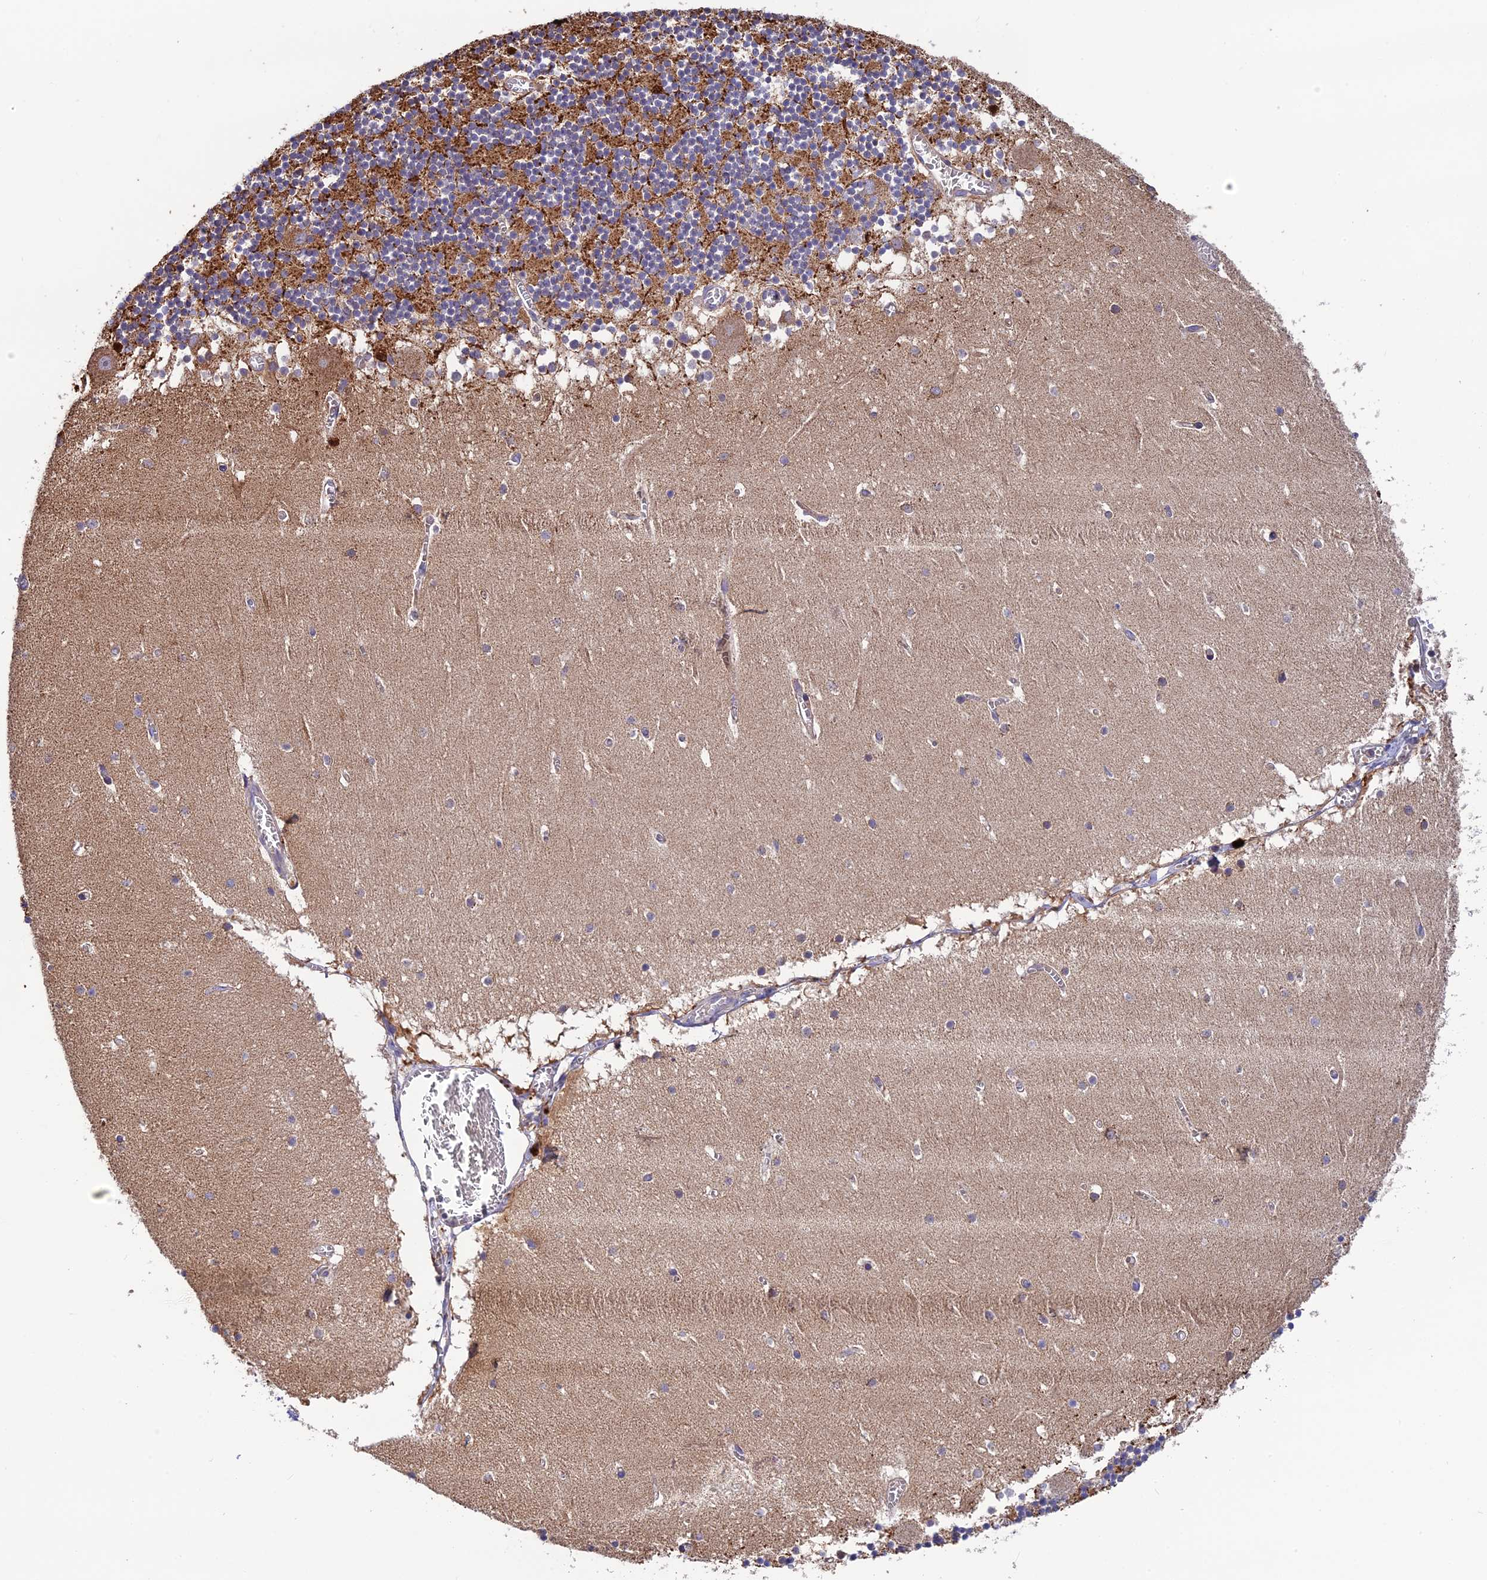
{"staining": {"intensity": "strong", "quantity": "<25%", "location": "cytoplasmic/membranous"}, "tissue": "cerebellum", "cell_type": "Cells in granular layer", "image_type": "normal", "snomed": [{"axis": "morphology", "description": "Normal tissue, NOS"}, {"axis": "topography", "description": "Cerebellum"}], "caption": "A medium amount of strong cytoplasmic/membranous positivity is appreciated in approximately <25% of cells in granular layer in normal cerebellum.", "gene": "PZP", "patient": {"sex": "female", "age": 28}}